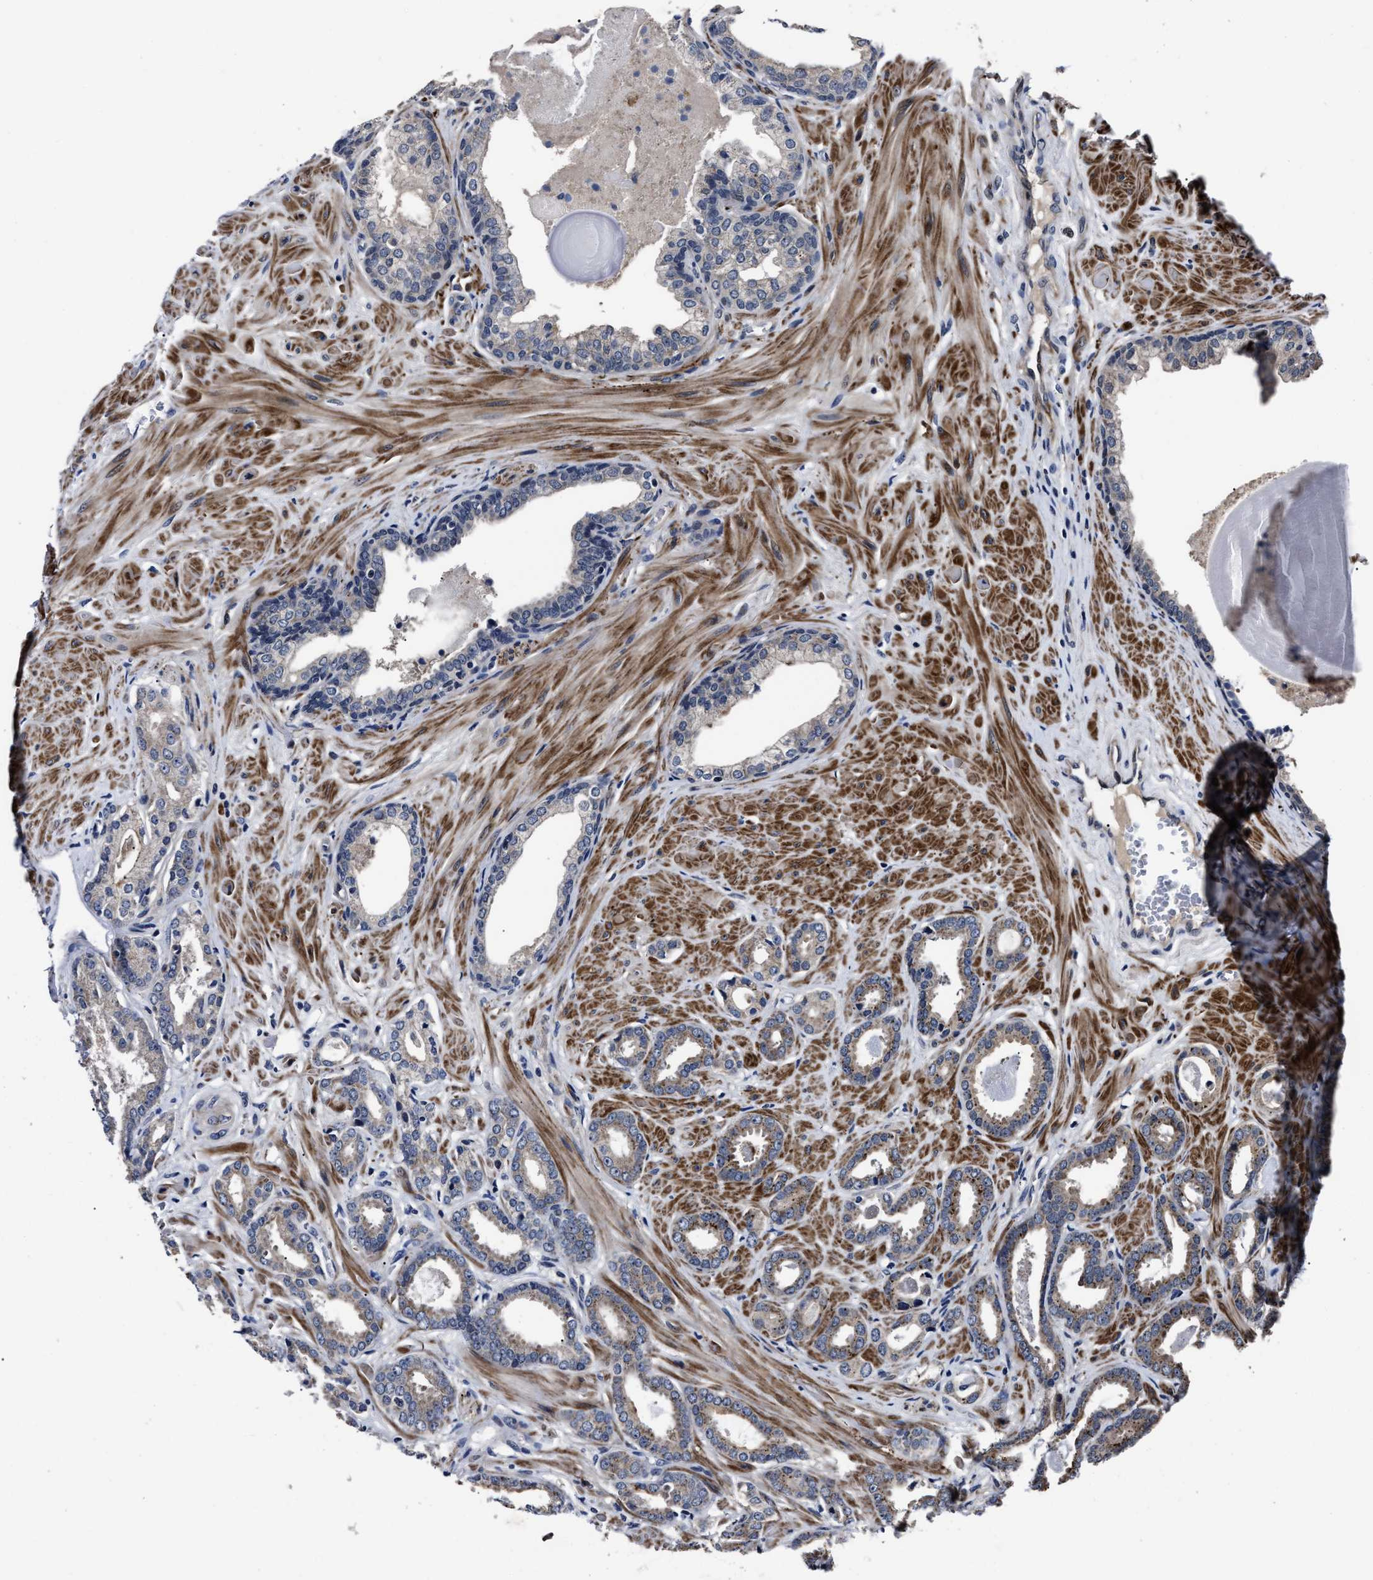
{"staining": {"intensity": "moderate", "quantity": "<25%", "location": "cytoplasmic/membranous"}, "tissue": "prostate cancer", "cell_type": "Tumor cells", "image_type": "cancer", "snomed": [{"axis": "morphology", "description": "Adenocarcinoma, Low grade"}, {"axis": "topography", "description": "Prostate"}], "caption": "Prostate cancer (adenocarcinoma (low-grade)) stained for a protein displays moderate cytoplasmic/membranous positivity in tumor cells.", "gene": "RSBN1L", "patient": {"sex": "male", "age": 53}}